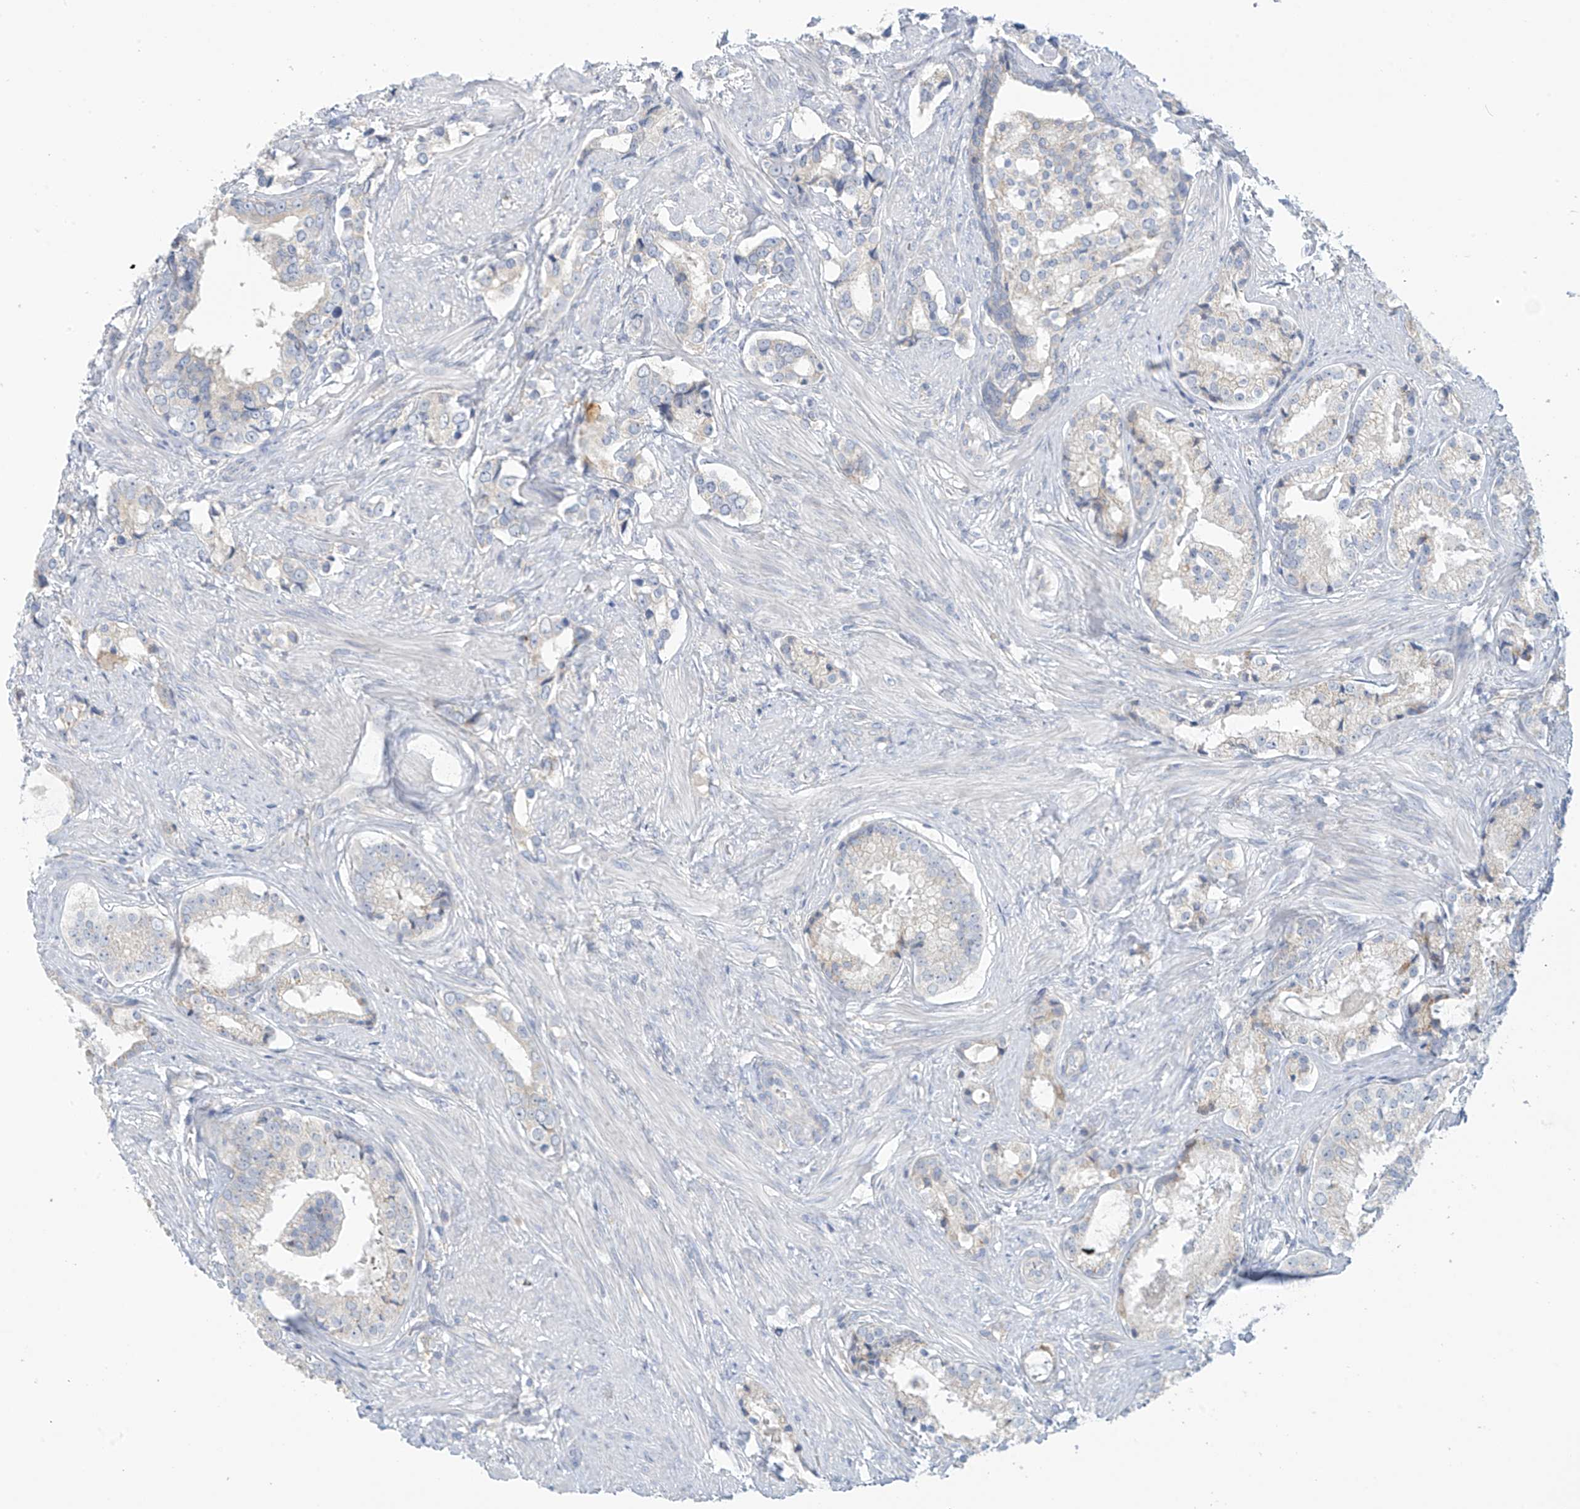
{"staining": {"intensity": "negative", "quantity": "none", "location": "none"}, "tissue": "prostate cancer", "cell_type": "Tumor cells", "image_type": "cancer", "snomed": [{"axis": "morphology", "description": "Adenocarcinoma, High grade"}, {"axis": "topography", "description": "Prostate"}], "caption": "Immunohistochemistry (IHC) of prostate cancer (high-grade adenocarcinoma) displays no staining in tumor cells.", "gene": "SLC6A12", "patient": {"sex": "male", "age": 58}}